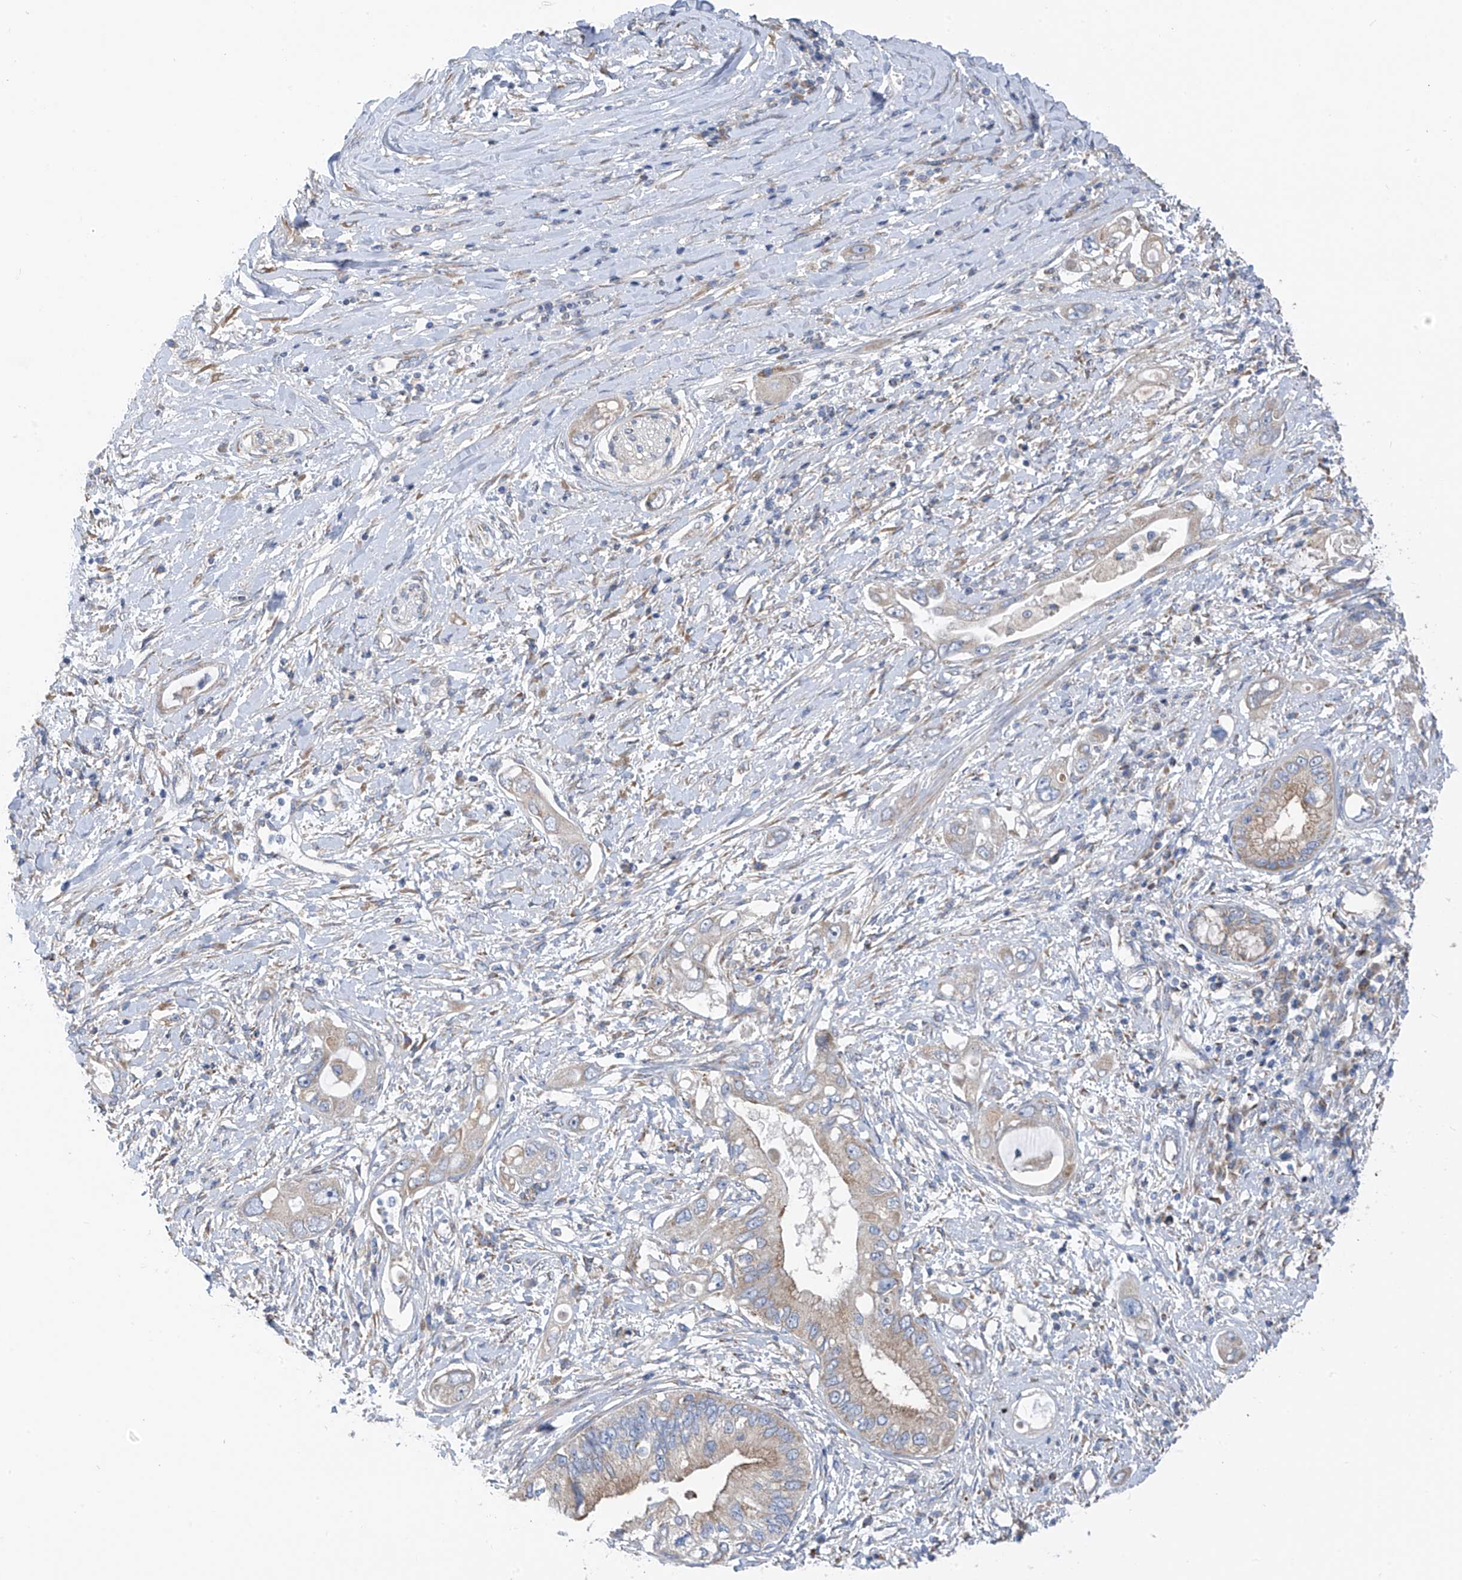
{"staining": {"intensity": "weak", "quantity": "25%-75%", "location": "cytoplasmic/membranous"}, "tissue": "pancreatic cancer", "cell_type": "Tumor cells", "image_type": "cancer", "snomed": [{"axis": "morphology", "description": "Inflammation, NOS"}, {"axis": "morphology", "description": "Adenocarcinoma, NOS"}, {"axis": "topography", "description": "Pancreas"}], "caption": "High-magnification brightfield microscopy of pancreatic cancer stained with DAB (brown) and counterstained with hematoxylin (blue). tumor cells exhibit weak cytoplasmic/membranous expression is identified in about25%-75% of cells.", "gene": "EOMES", "patient": {"sex": "female", "age": 56}}